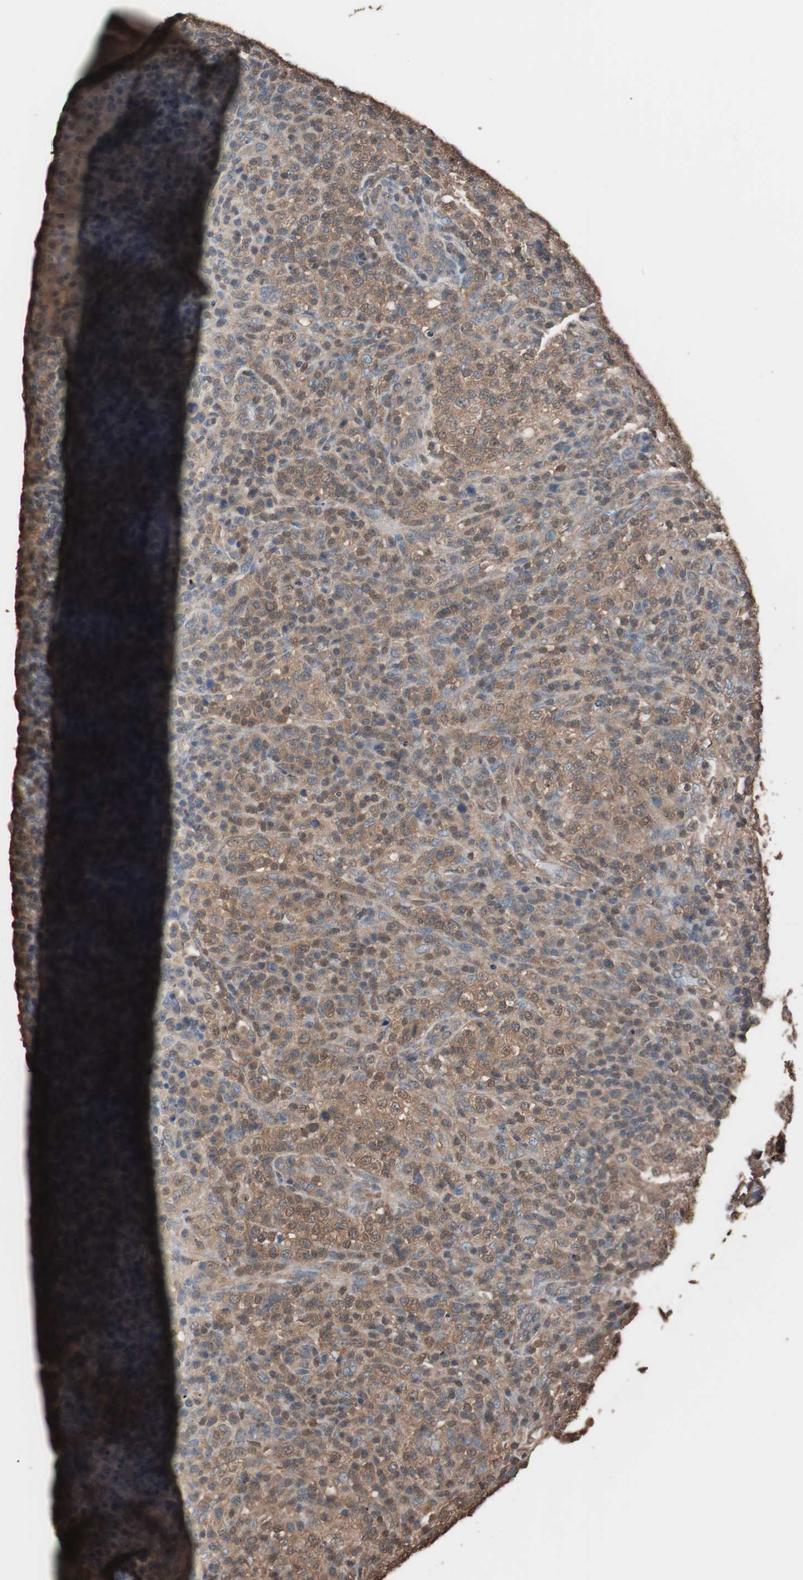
{"staining": {"intensity": "moderate", "quantity": ">75%", "location": "cytoplasmic/membranous"}, "tissue": "lymphoma", "cell_type": "Tumor cells", "image_type": "cancer", "snomed": [{"axis": "morphology", "description": "Malignant lymphoma, non-Hodgkin's type, High grade"}, {"axis": "topography", "description": "Lymph node"}], "caption": "Immunohistochemical staining of lymphoma reveals medium levels of moderate cytoplasmic/membranous protein staining in approximately >75% of tumor cells.", "gene": "CALM2", "patient": {"sex": "female", "age": 76}}